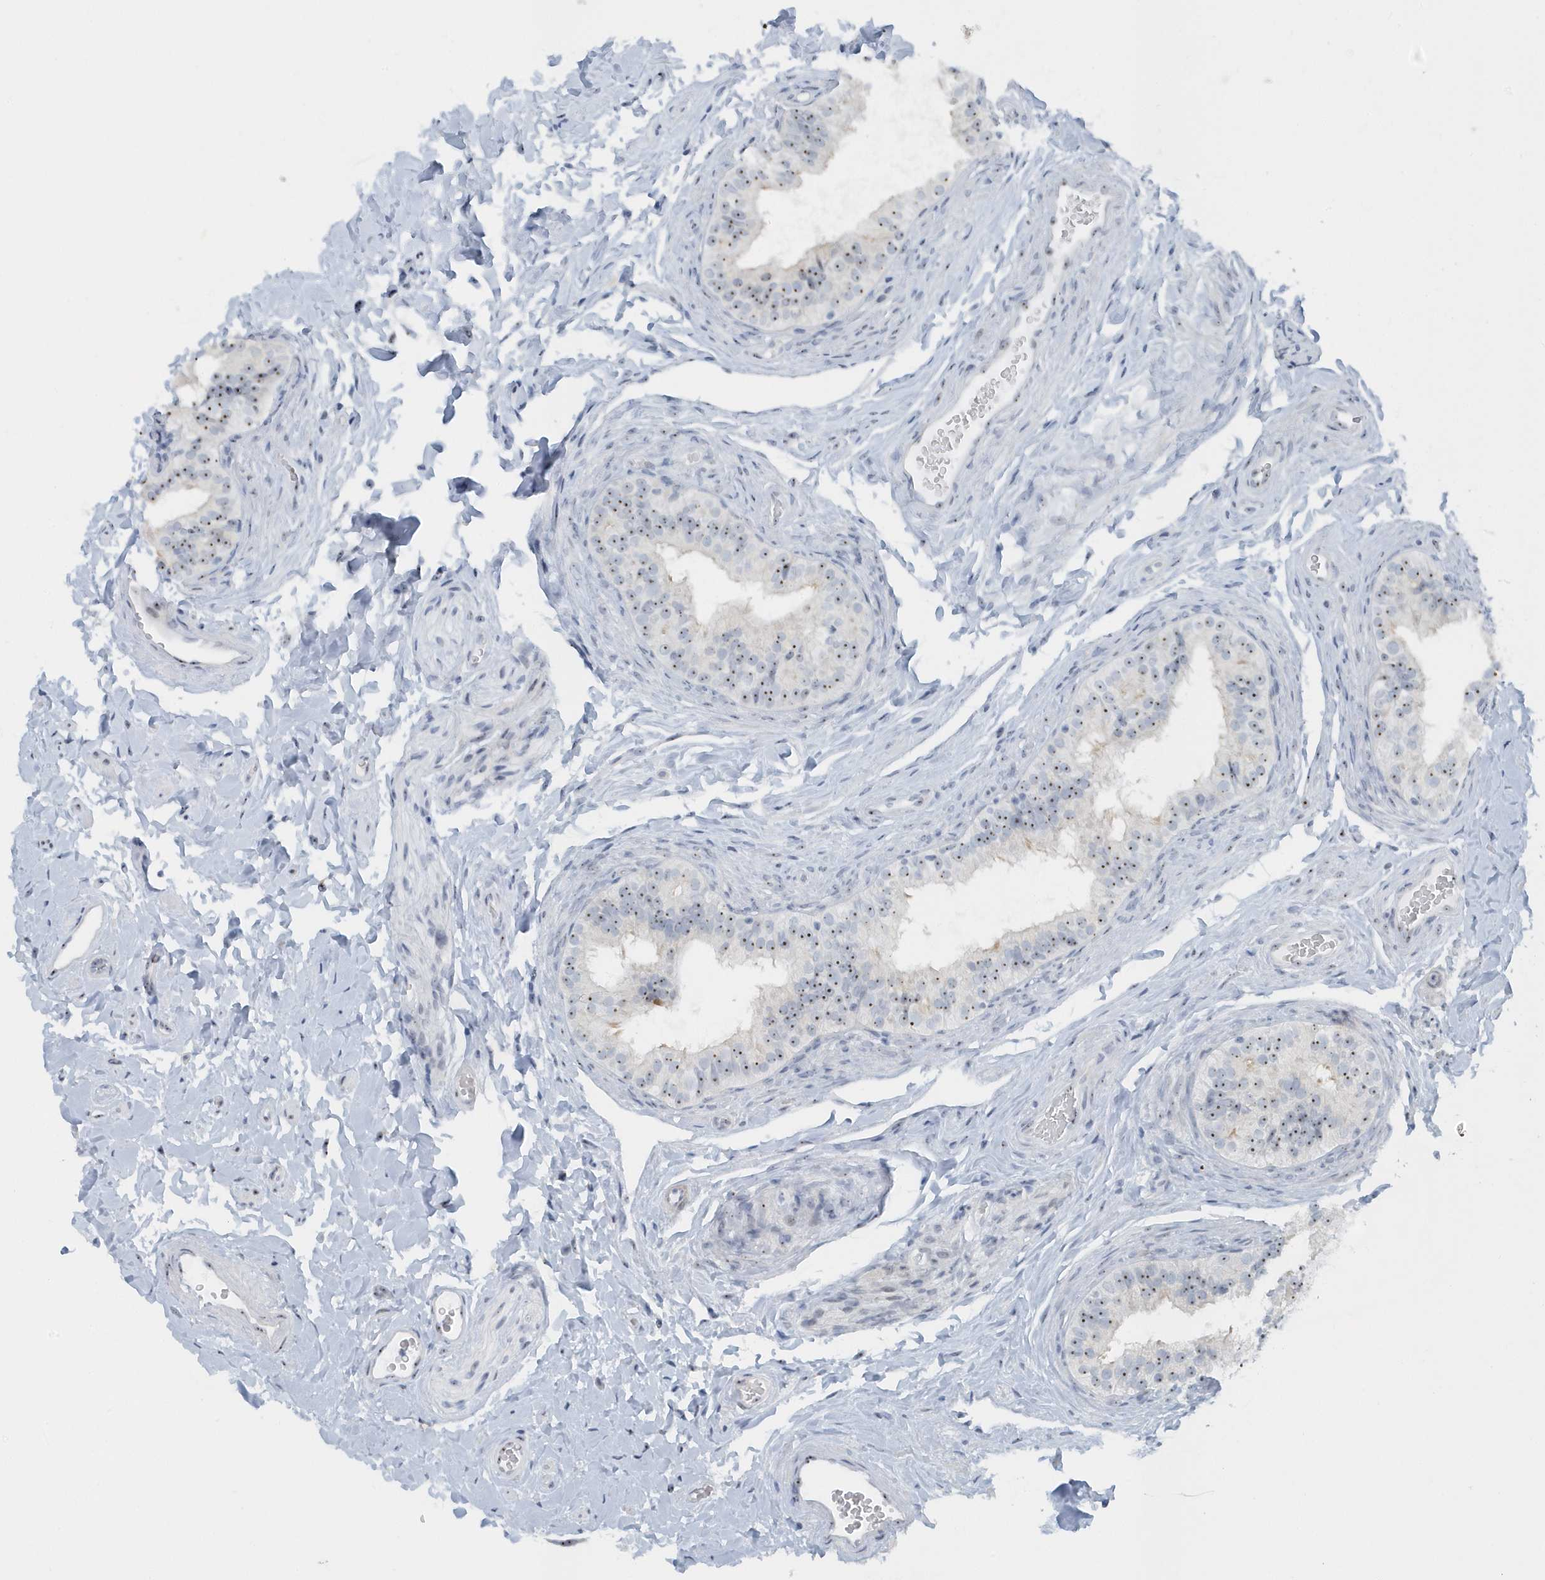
{"staining": {"intensity": "moderate", "quantity": "25%-75%", "location": "nuclear"}, "tissue": "epididymis", "cell_type": "Glandular cells", "image_type": "normal", "snomed": [{"axis": "morphology", "description": "Normal tissue, NOS"}, {"axis": "topography", "description": "Epididymis"}], "caption": "Glandular cells show moderate nuclear positivity in about 25%-75% of cells in unremarkable epididymis.", "gene": "RPF2", "patient": {"sex": "male", "age": 49}}